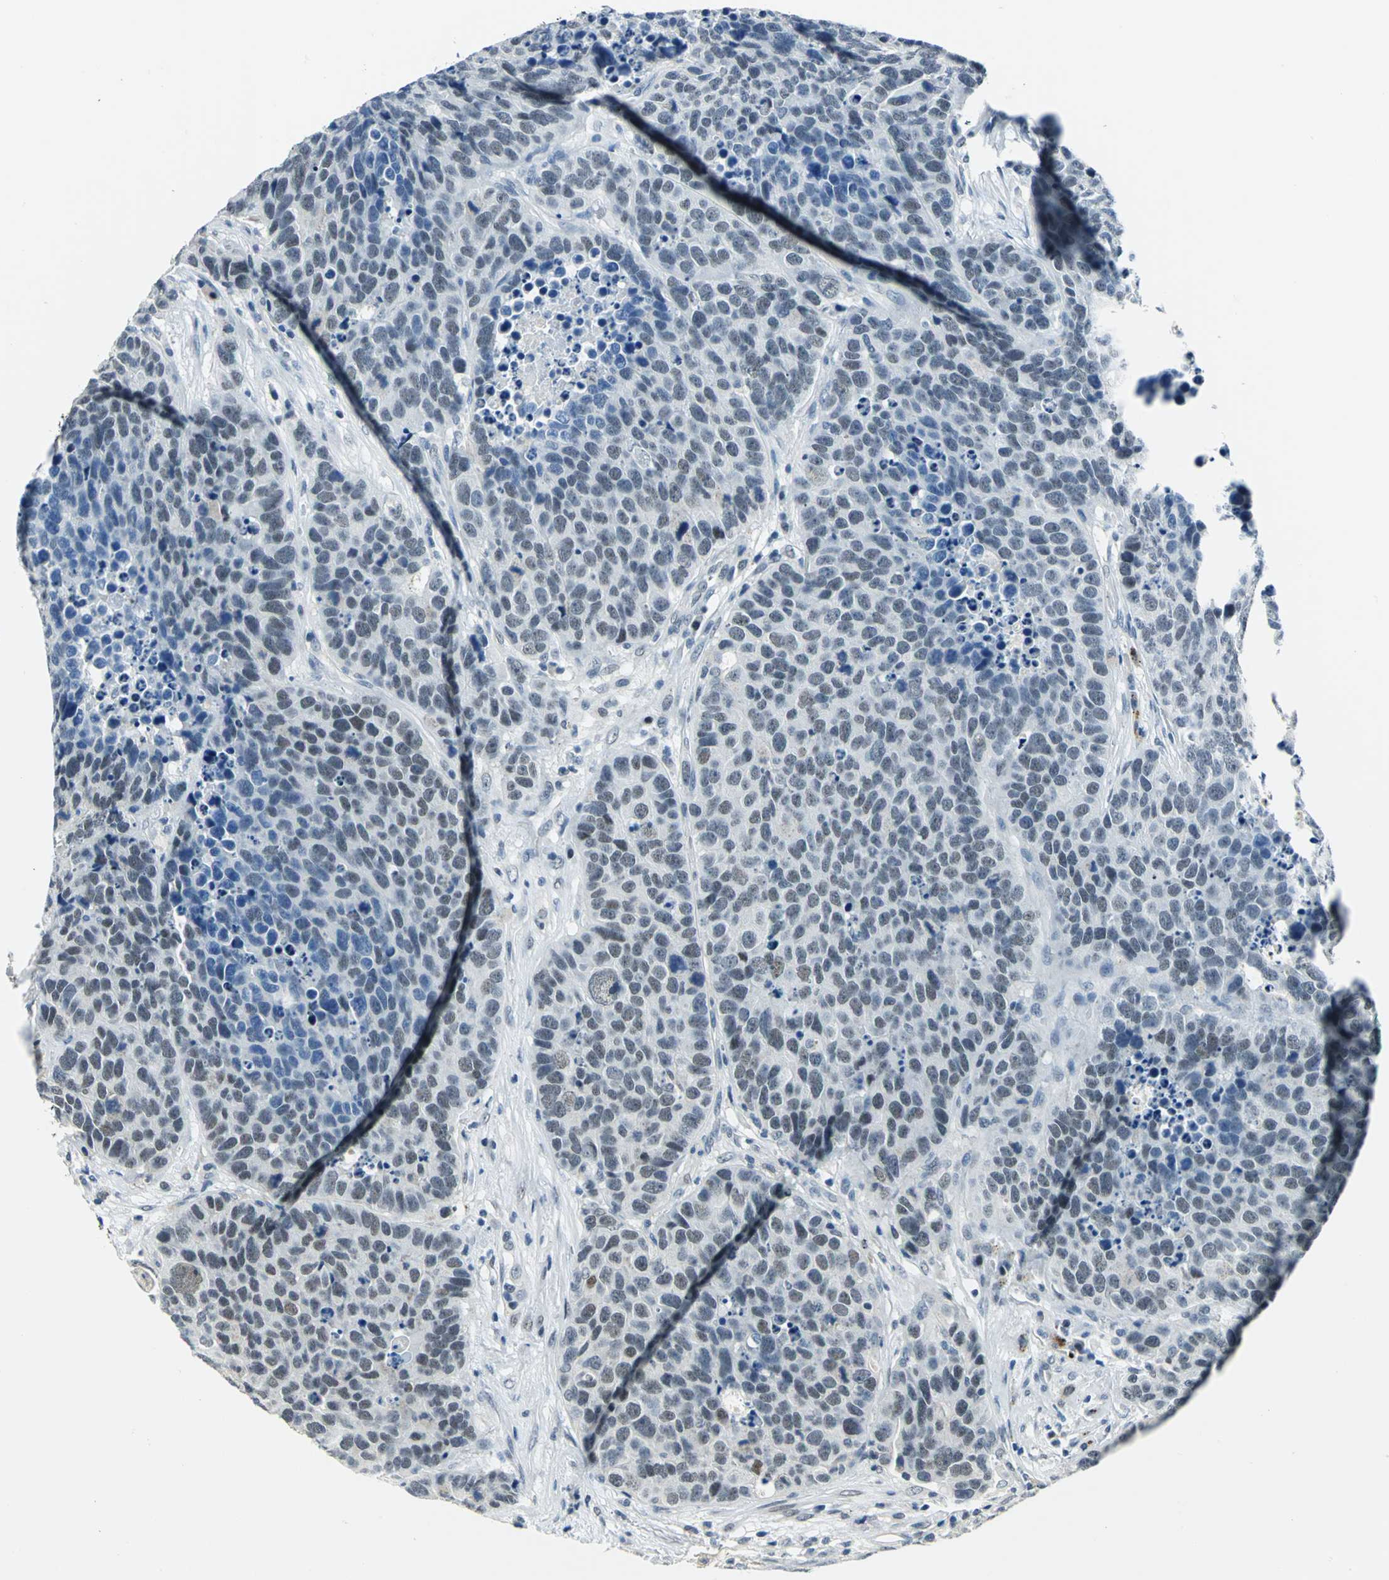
{"staining": {"intensity": "weak", "quantity": ">75%", "location": "nuclear"}, "tissue": "carcinoid", "cell_type": "Tumor cells", "image_type": "cancer", "snomed": [{"axis": "morphology", "description": "Carcinoid, malignant, NOS"}, {"axis": "topography", "description": "Lung"}], "caption": "This image reveals immunohistochemistry (IHC) staining of human carcinoid, with low weak nuclear staining in approximately >75% of tumor cells.", "gene": "RAD17", "patient": {"sex": "male", "age": 60}}